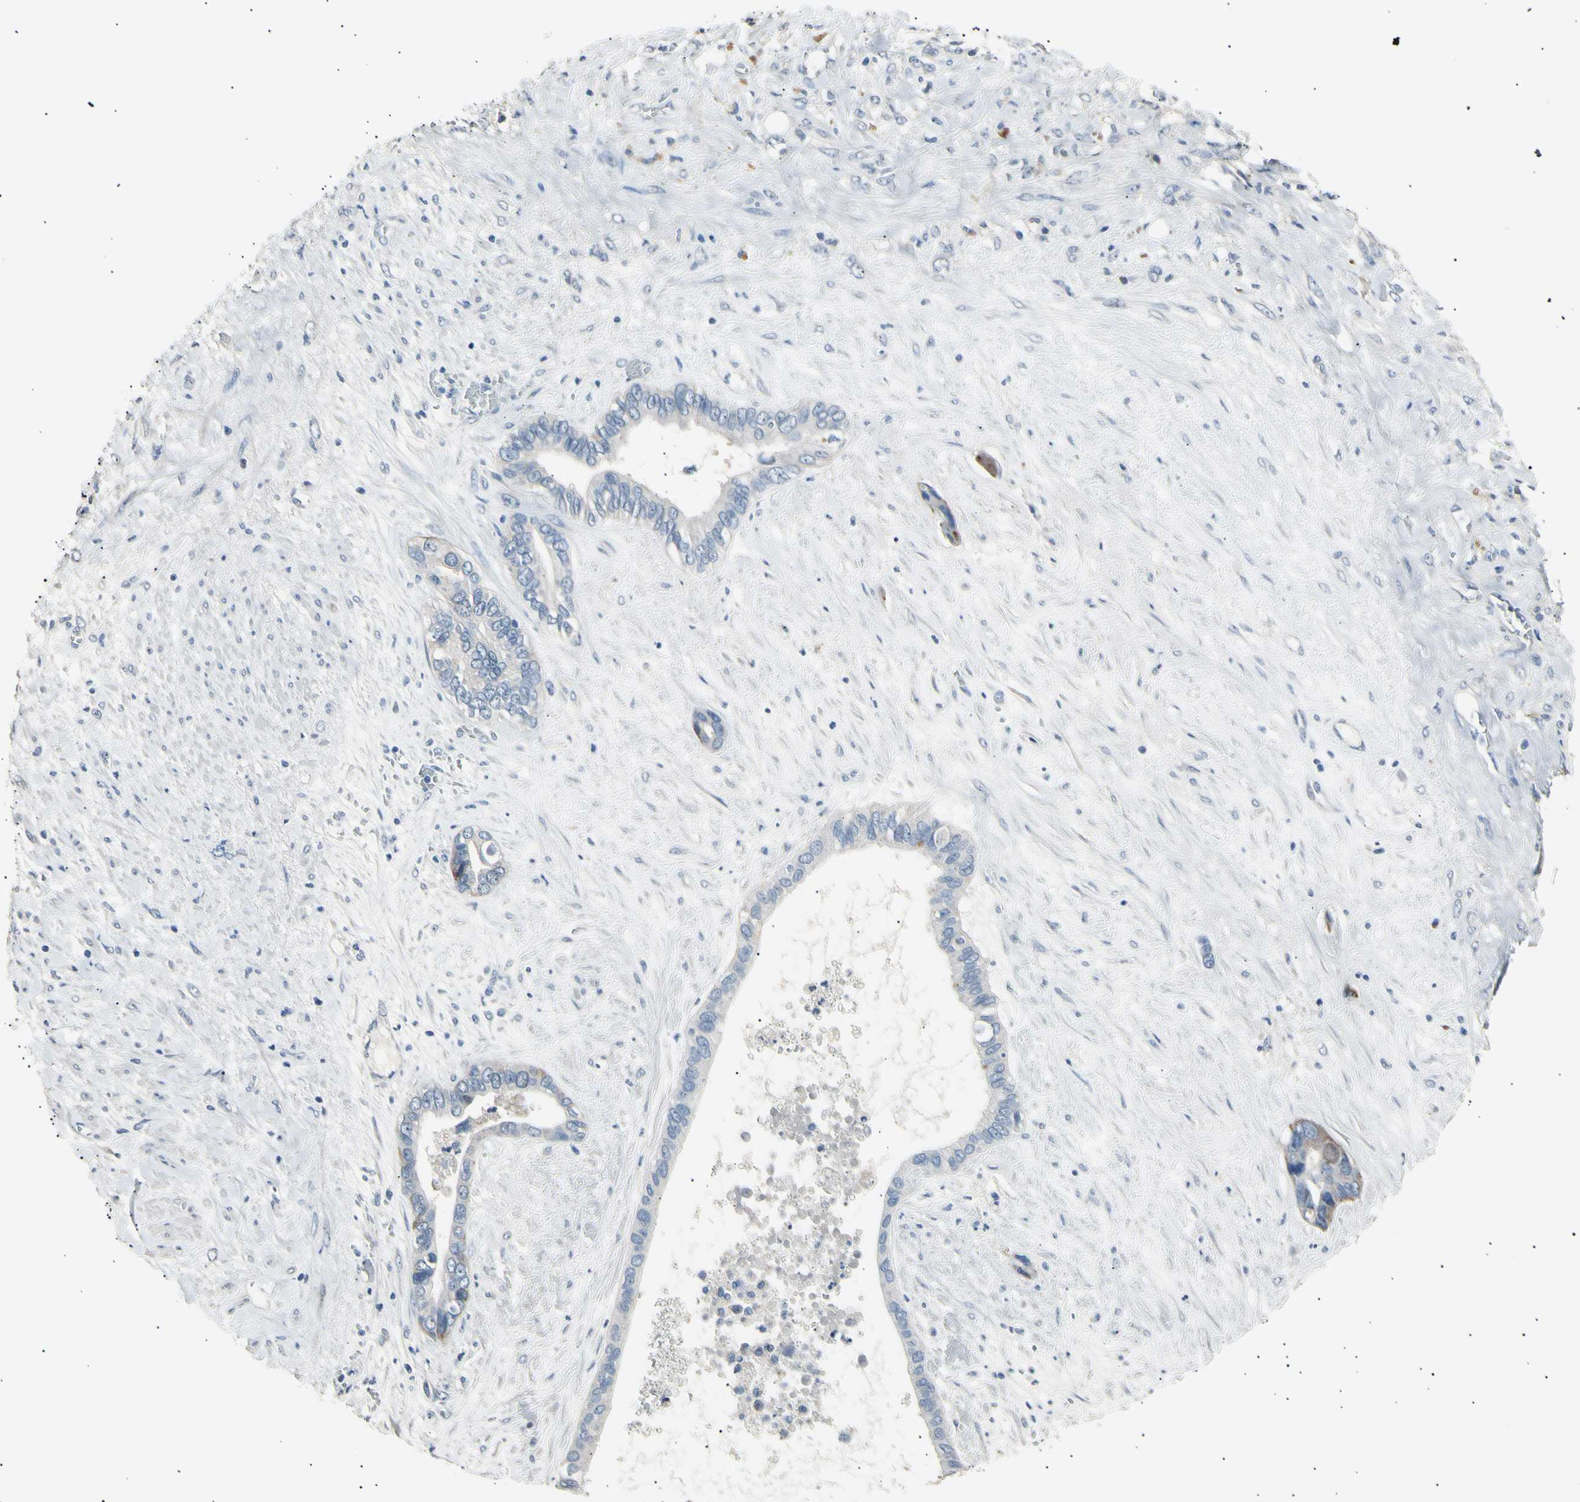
{"staining": {"intensity": "negative", "quantity": "none", "location": "none"}, "tissue": "liver cancer", "cell_type": "Tumor cells", "image_type": "cancer", "snomed": [{"axis": "morphology", "description": "Cholangiocarcinoma"}, {"axis": "topography", "description": "Liver"}], "caption": "Tumor cells are negative for protein expression in human liver cholangiocarcinoma.", "gene": "LDLR", "patient": {"sex": "female", "age": 65}}